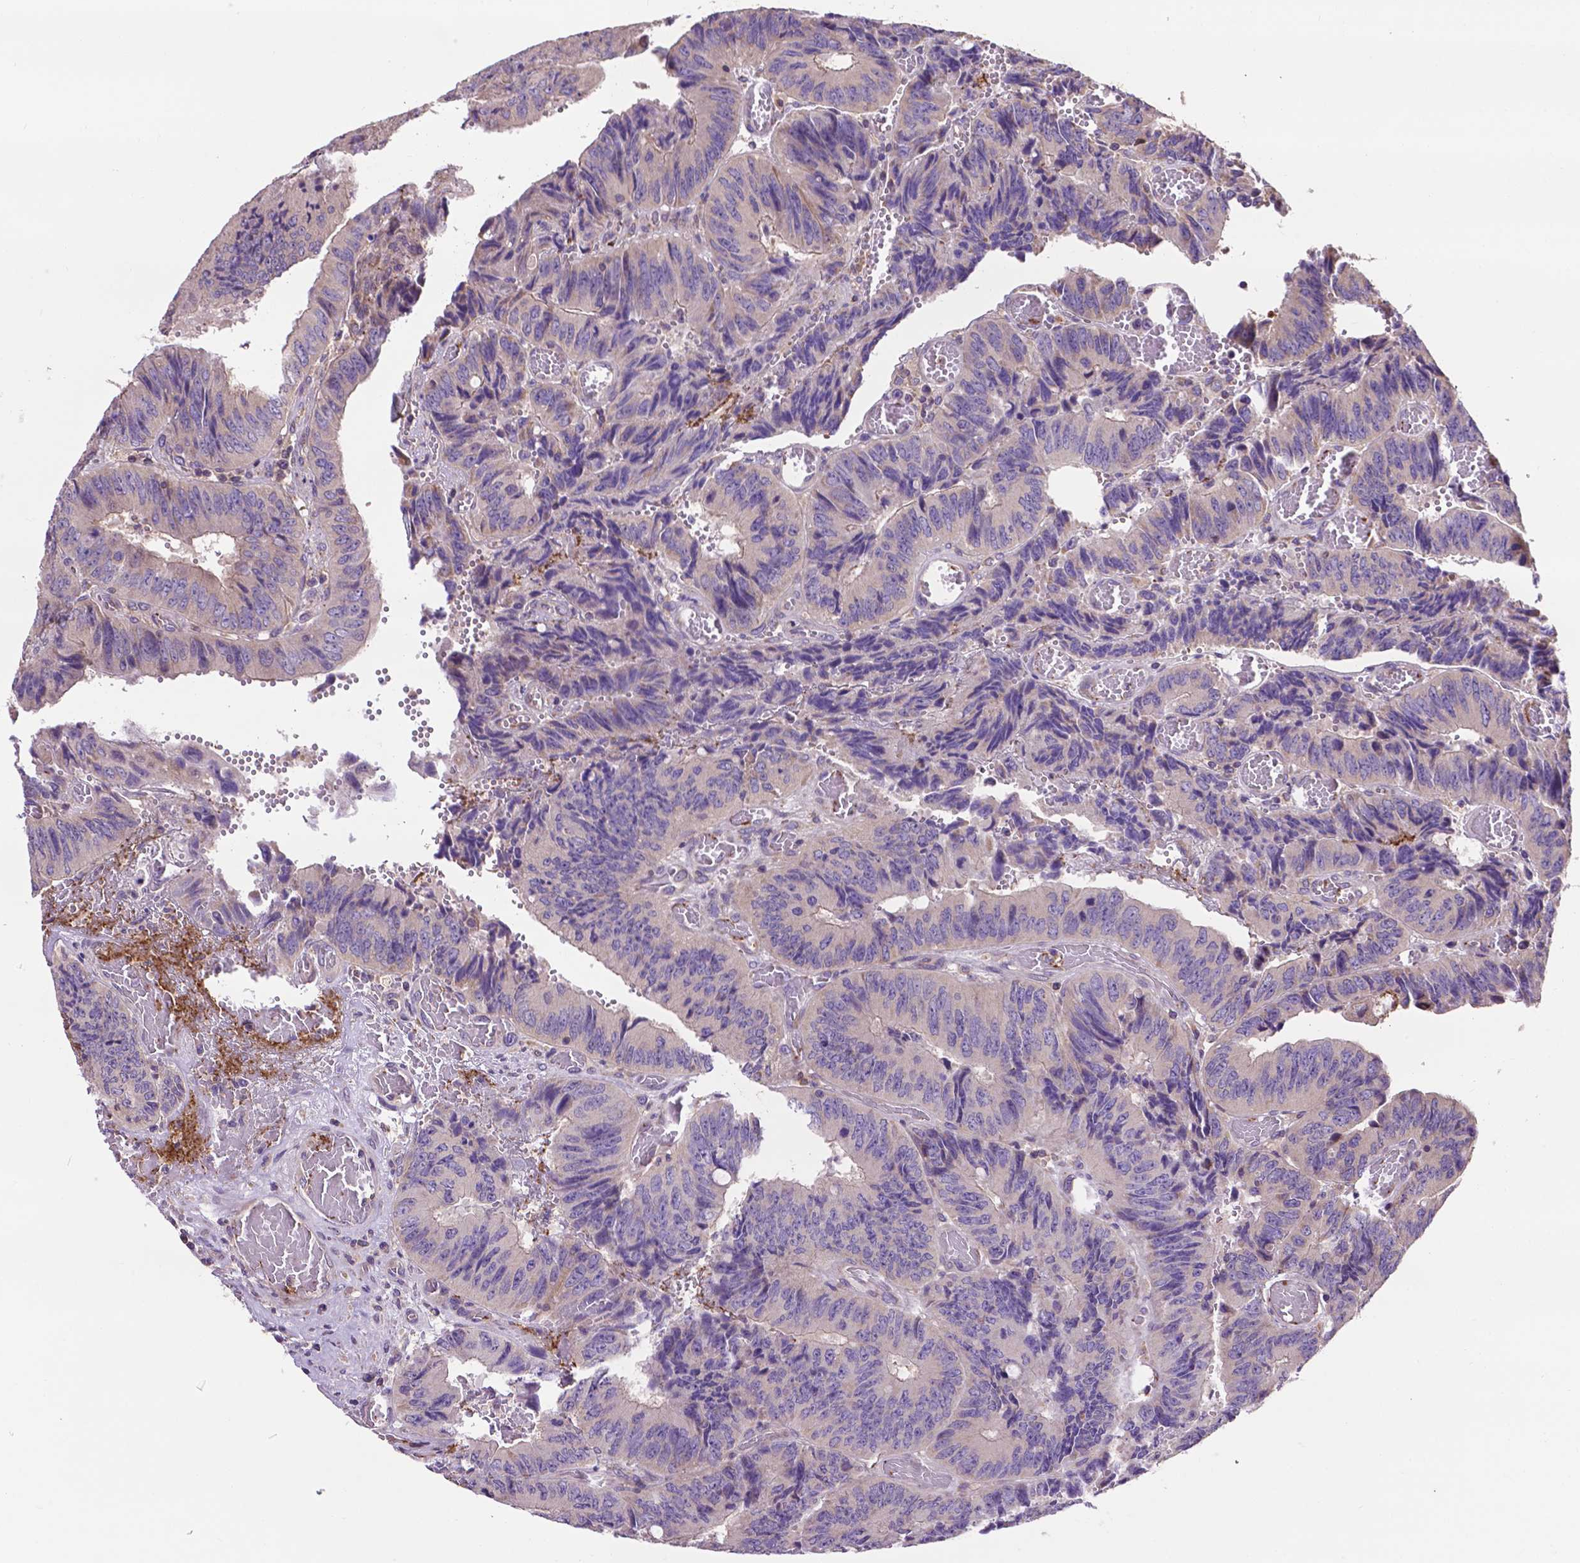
{"staining": {"intensity": "negative", "quantity": "none", "location": "none"}, "tissue": "colorectal cancer", "cell_type": "Tumor cells", "image_type": "cancer", "snomed": [{"axis": "morphology", "description": "Adenocarcinoma, NOS"}, {"axis": "topography", "description": "Colon"}], "caption": "DAB (3,3'-diaminobenzidine) immunohistochemical staining of colorectal cancer (adenocarcinoma) exhibits no significant expression in tumor cells. (Stains: DAB (3,3'-diaminobenzidine) immunohistochemistry with hematoxylin counter stain, Microscopy: brightfield microscopy at high magnification).", "gene": "SPNS2", "patient": {"sex": "female", "age": 84}}